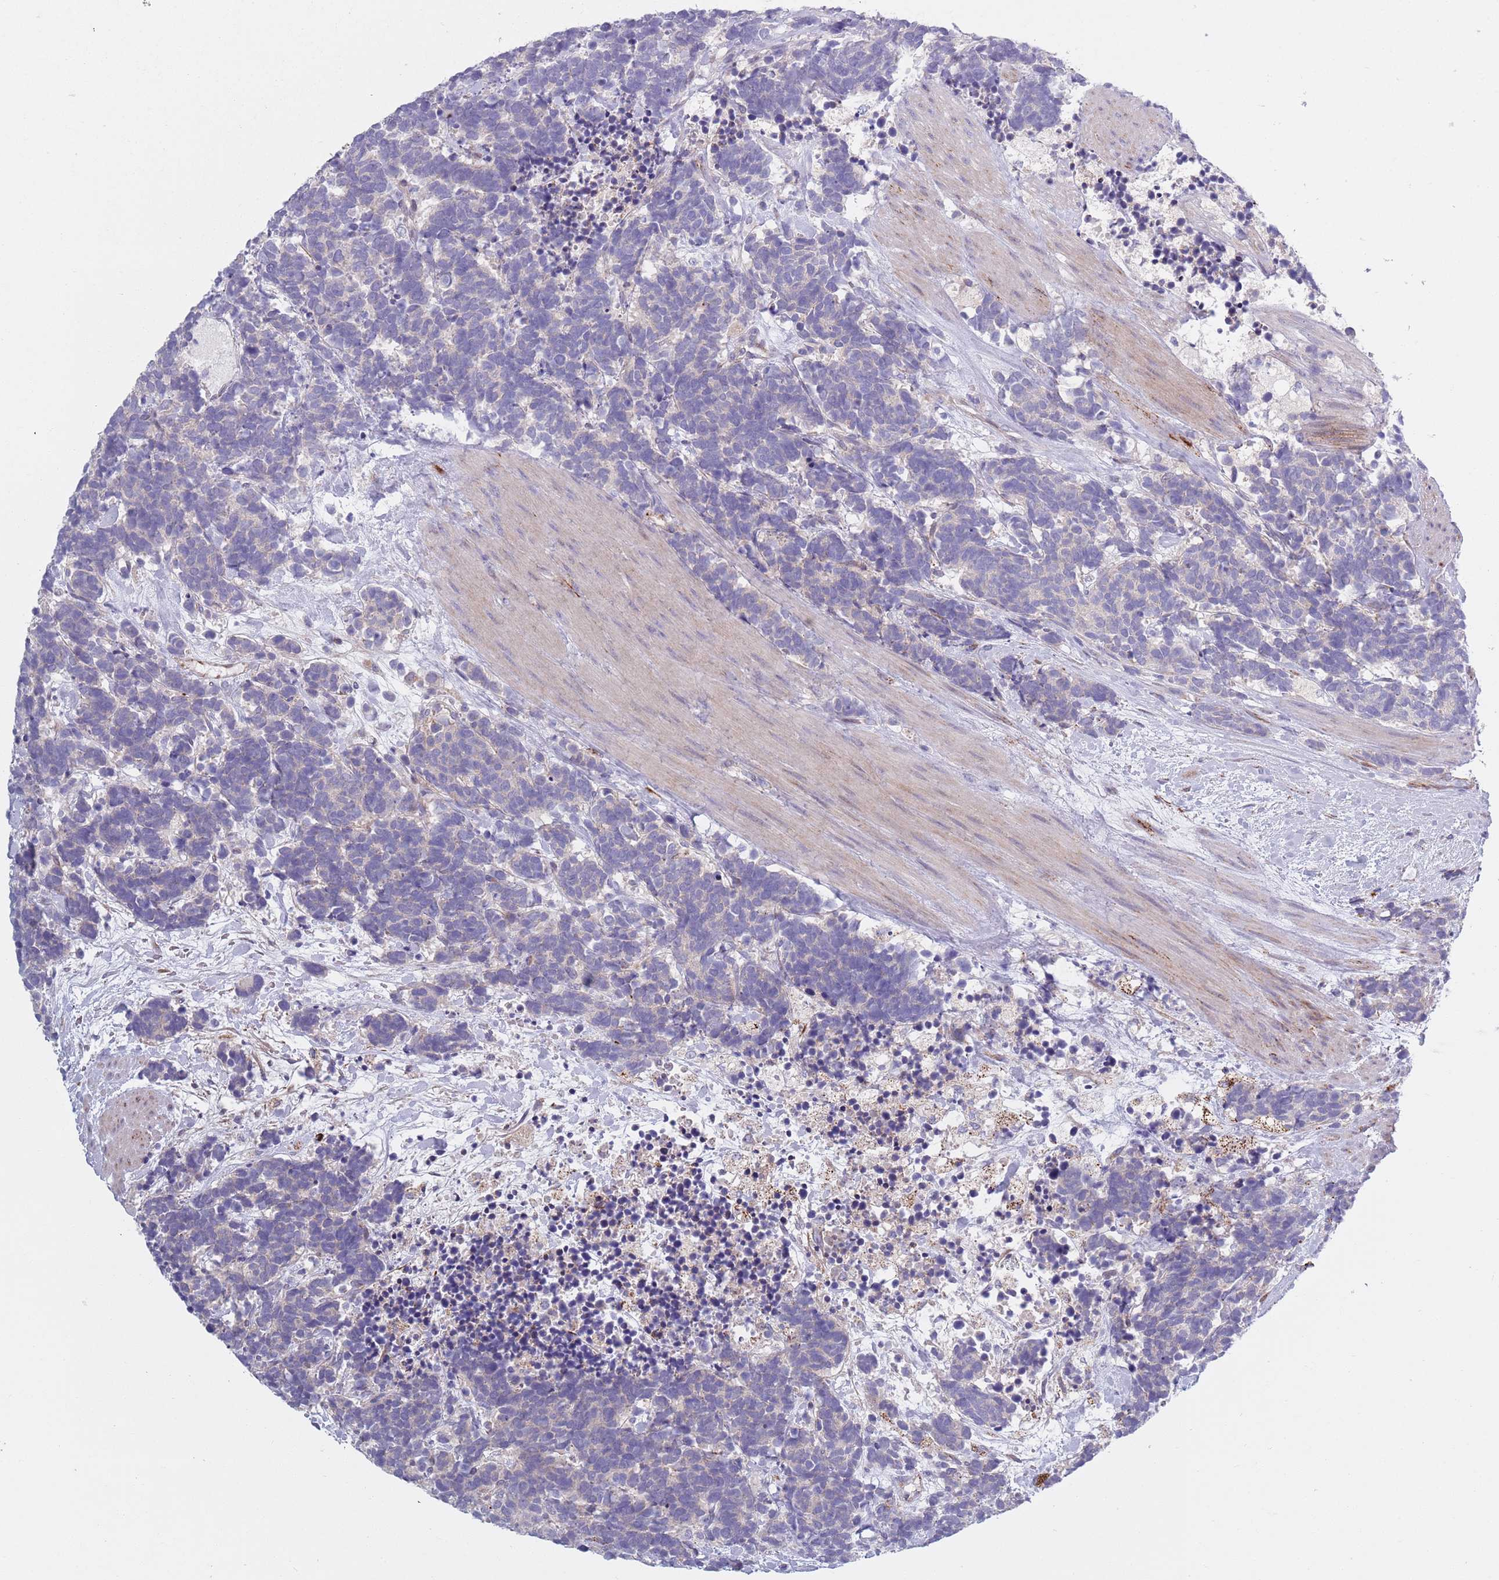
{"staining": {"intensity": "negative", "quantity": "none", "location": "none"}, "tissue": "carcinoid", "cell_type": "Tumor cells", "image_type": "cancer", "snomed": [{"axis": "morphology", "description": "Carcinoma, NOS"}, {"axis": "morphology", "description": "Carcinoid, malignant, NOS"}, {"axis": "topography", "description": "Prostate"}], "caption": "This image is of malignant carcinoid stained with immunohistochemistry to label a protein in brown with the nuclei are counter-stained blue. There is no positivity in tumor cells.", "gene": "TYW1", "patient": {"sex": "male", "age": 57}}